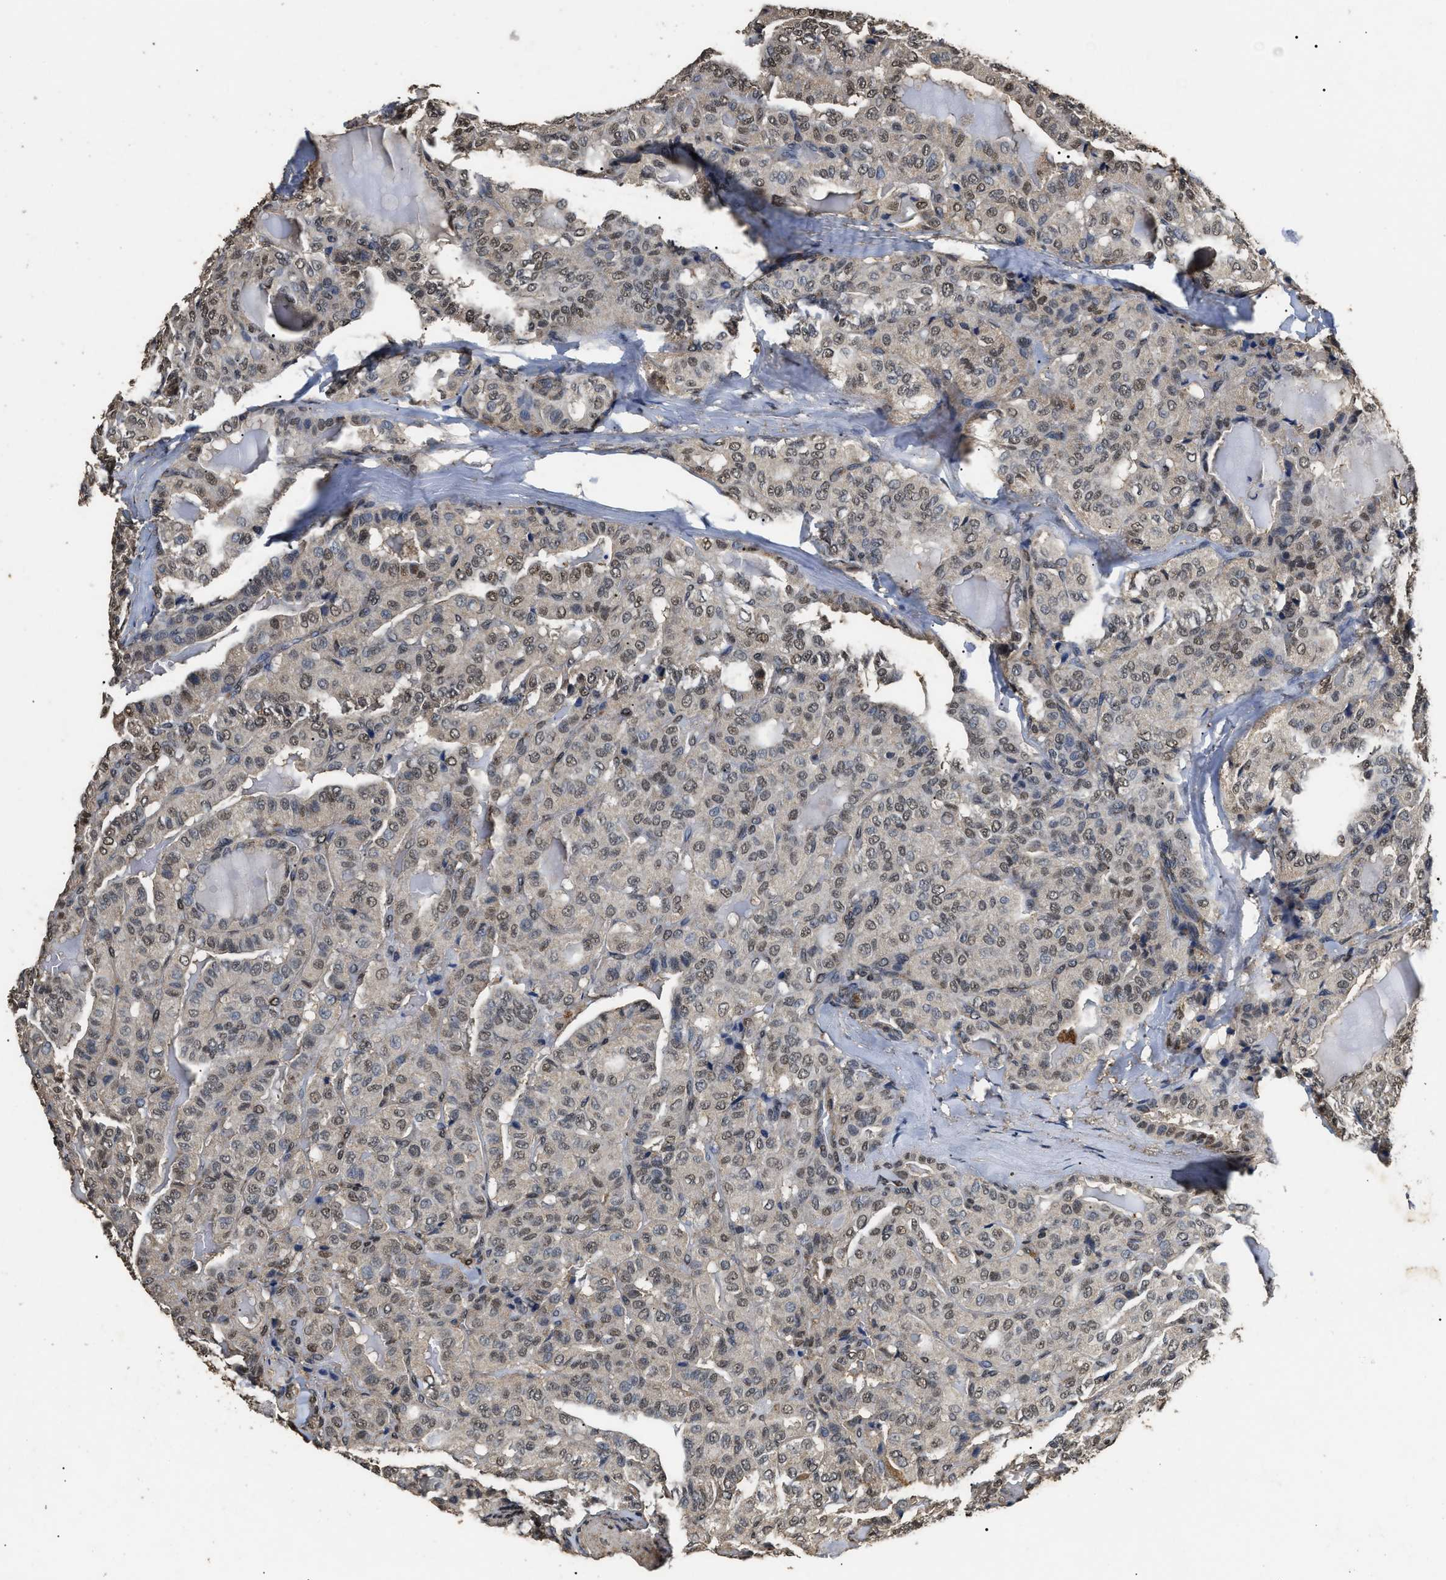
{"staining": {"intensity": "weak", "quantity": ">75%", "location": "nuclear"}, "tissue": "thyroid cancer", "cell_type": "Tumor cells", "image_type": "cancer", "snomed": [{"axis": "morphology", "description": "Papillary adenocarcinoma, NOS"}, {"axis": "topography", "description": "Thyroid gland"}], "caption": "IHC of human thyroid cancer reveals low levels of weak nuclear positivity in about >75% of tumor cells. The protein of interest is shown in brown color, while the nuclei are stained blue.", "gene": "ANP32E", "patient": {"sex": "male", "age": 77}}